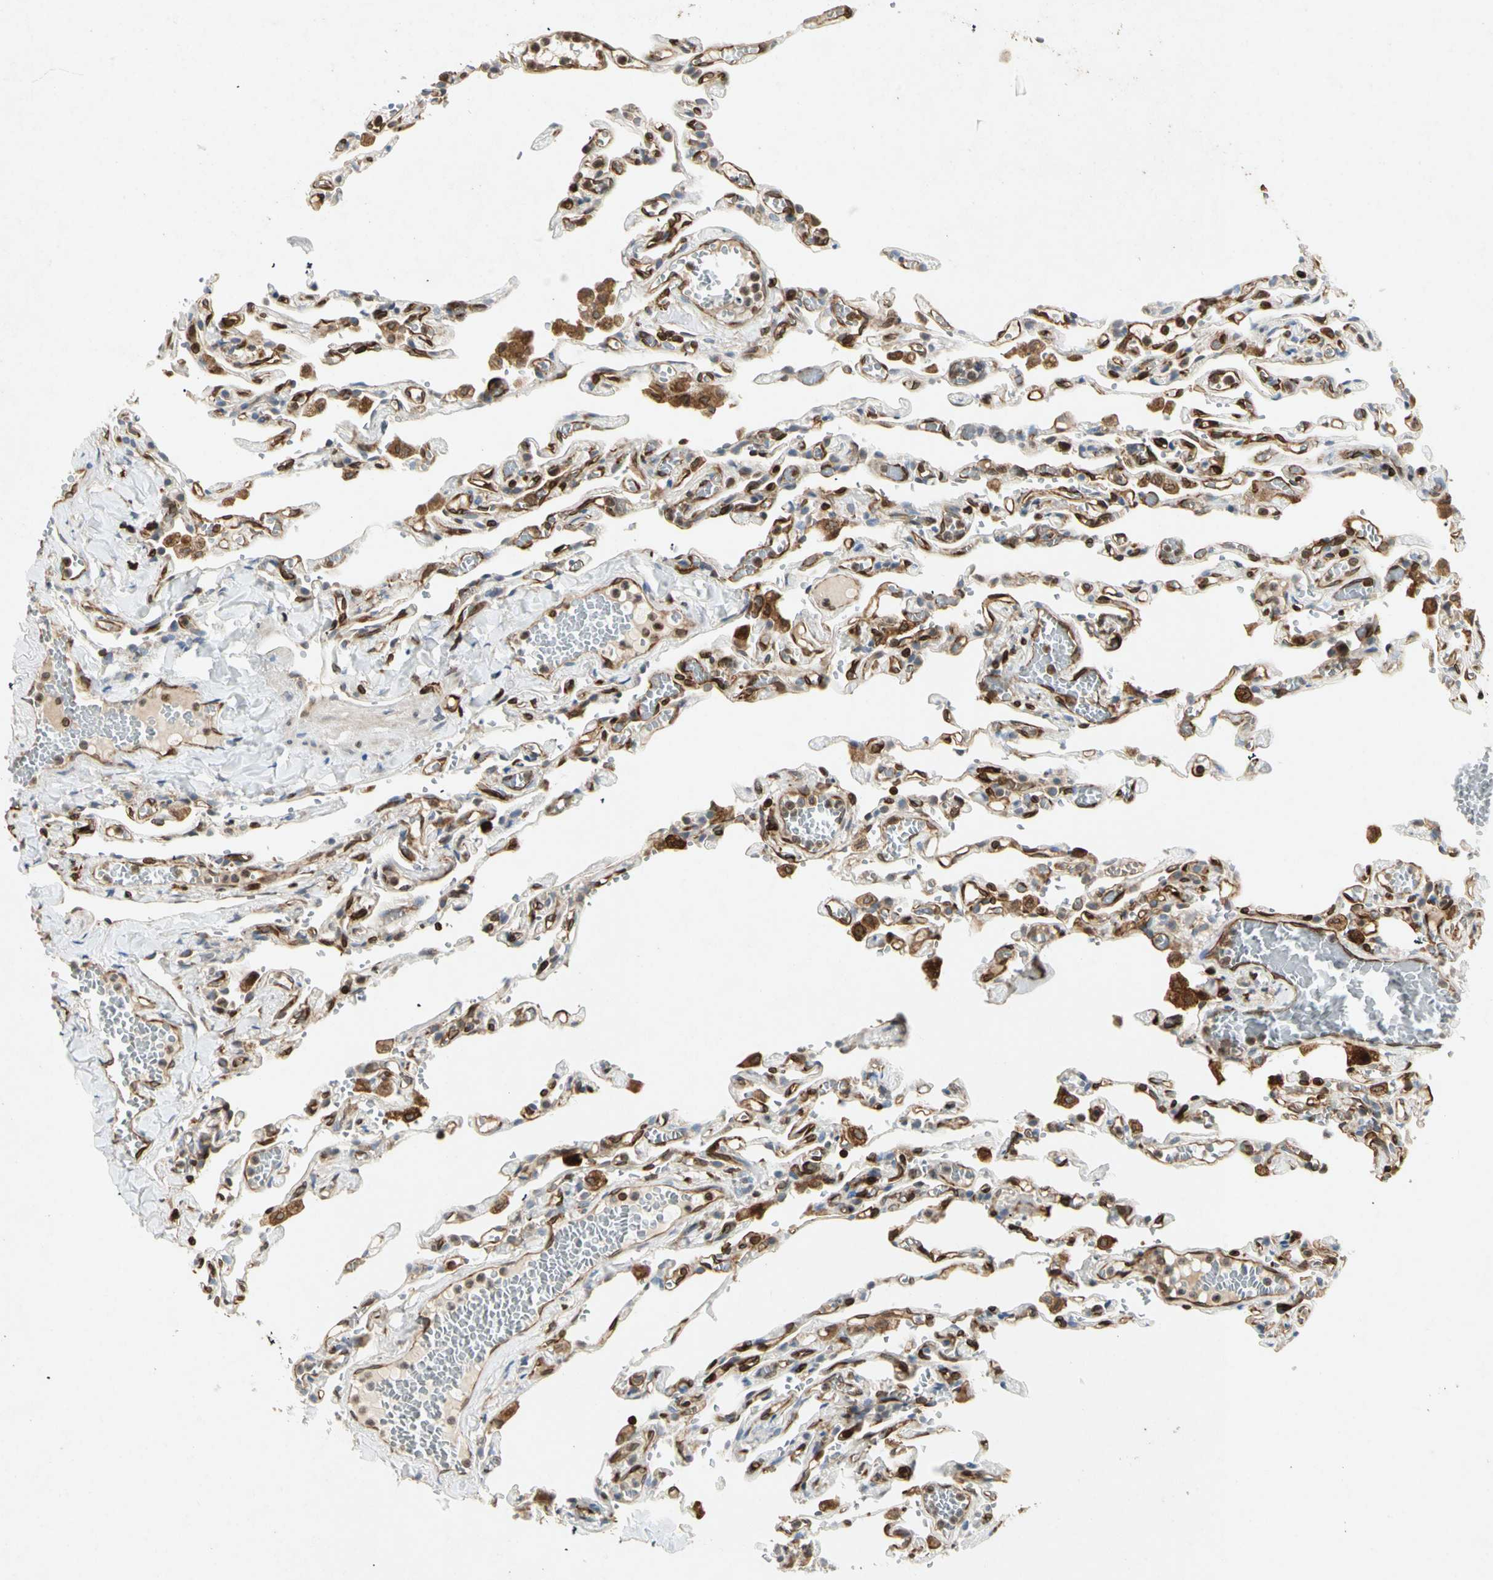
{"staining": {"intensity": "strong", "quantity": ">75%", "location": "cytoplasmic/membranous"}, "tissue": "lung", "cell_type": "Alveolar cells", "image_type": "normal", "snomed": [{"axis": "morphology", "description": "Normal tissue, NOS"}, {"axis": "topography", "description": "Lung"}], "caption": "The micrograph shows immunohistochemical staining of benign lung. There is strong cytoplasmic/membranous staining is appreciated in approximately >75% of alveolar cells. (Brightfield microscopy of DAB IHC at high magnification).", "gene": "TAPBP", "patient": {"sex": "male", "age": 21}}